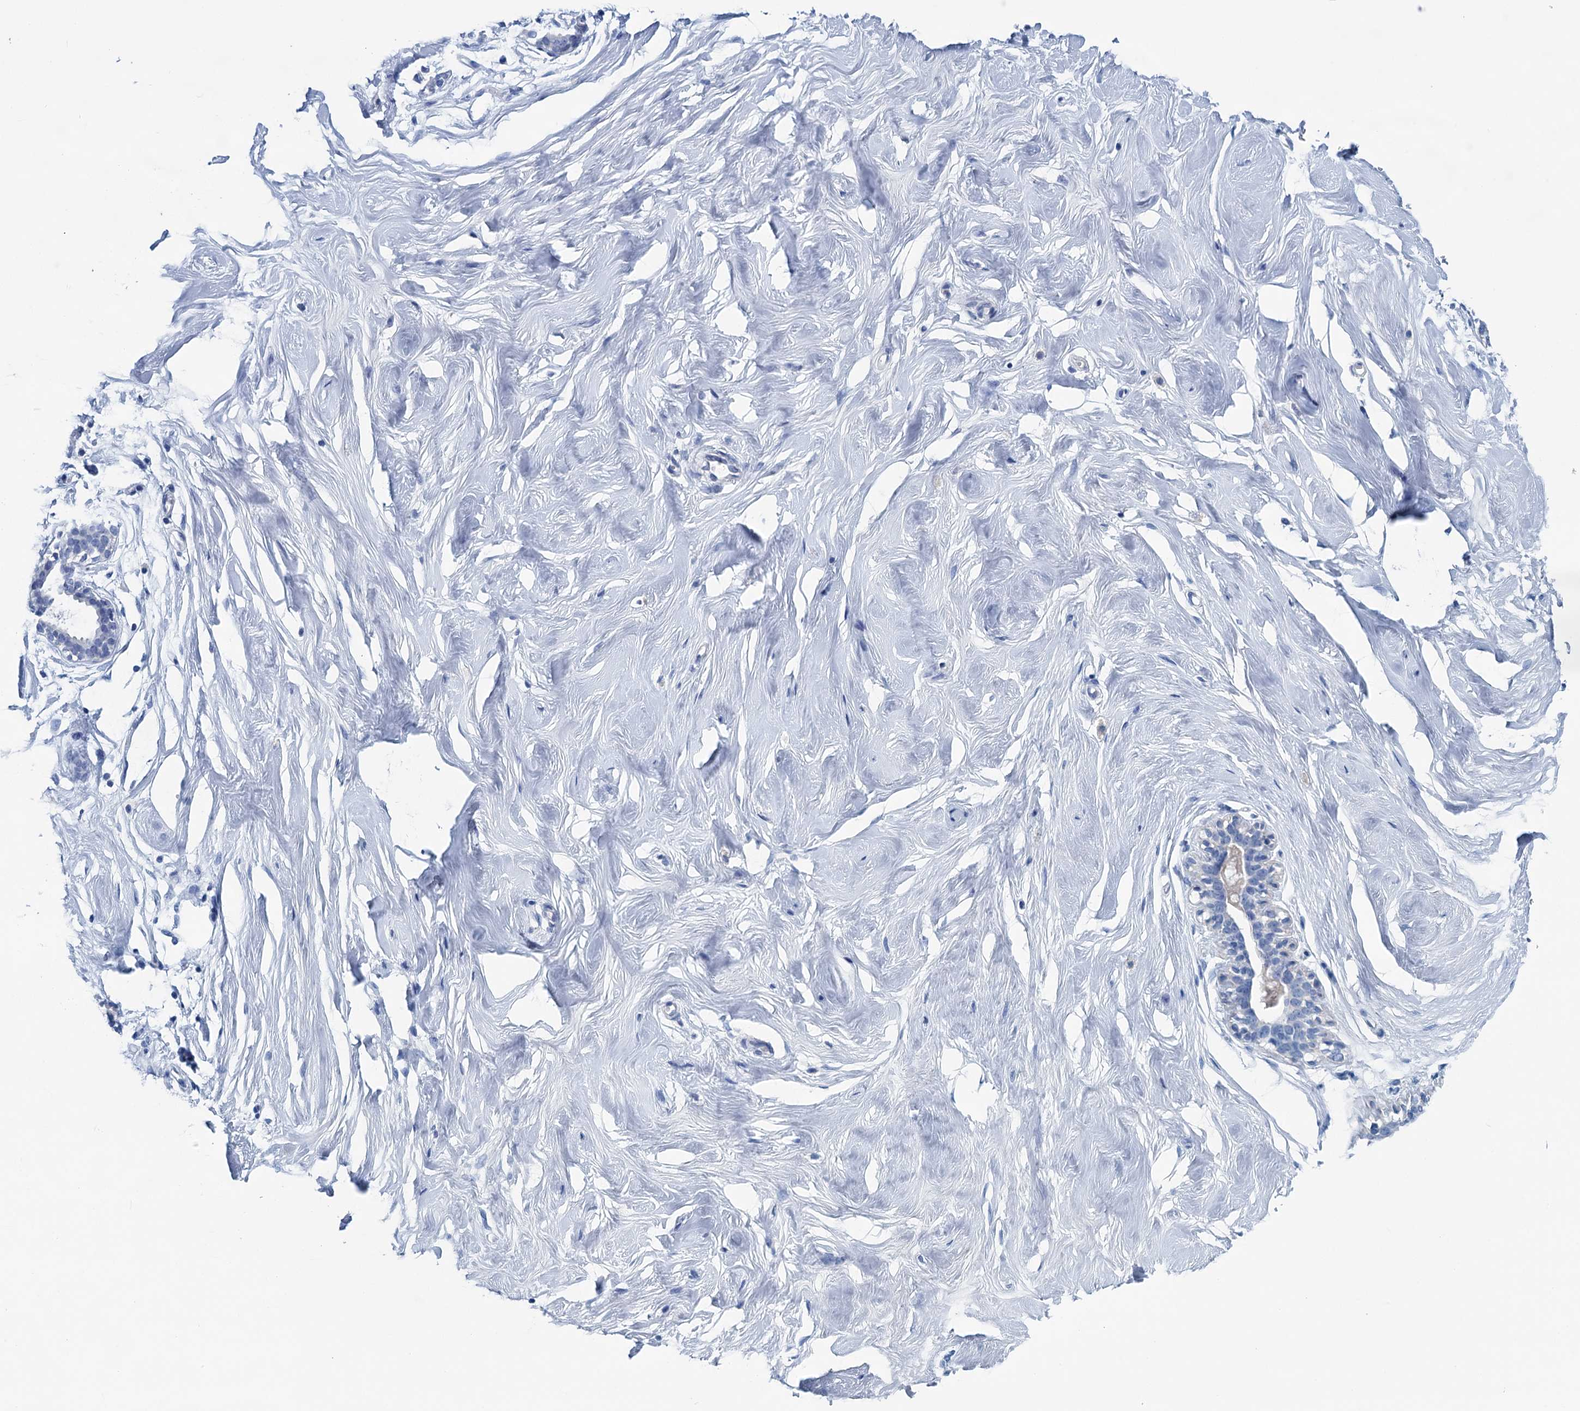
{"staining": {"intensity": "negative", "quantity": "none", "location": "none"}, "tissue": "breast", "cell_type": "Adipocytes", "image_type": "normal", "snomed": [{"axis": "morphology", "description": "Normal tissue, NOS"}, {"axis": "morphology", "description": "Adenoma, NOS"}, {"axis": "topography", "description": "Breast"}], "caption": "Adipocytes are negative for brown protein staining in unremarkable breast.", "gene": "MYOZ3", "patient": {"sex": "female", "age": 23}}